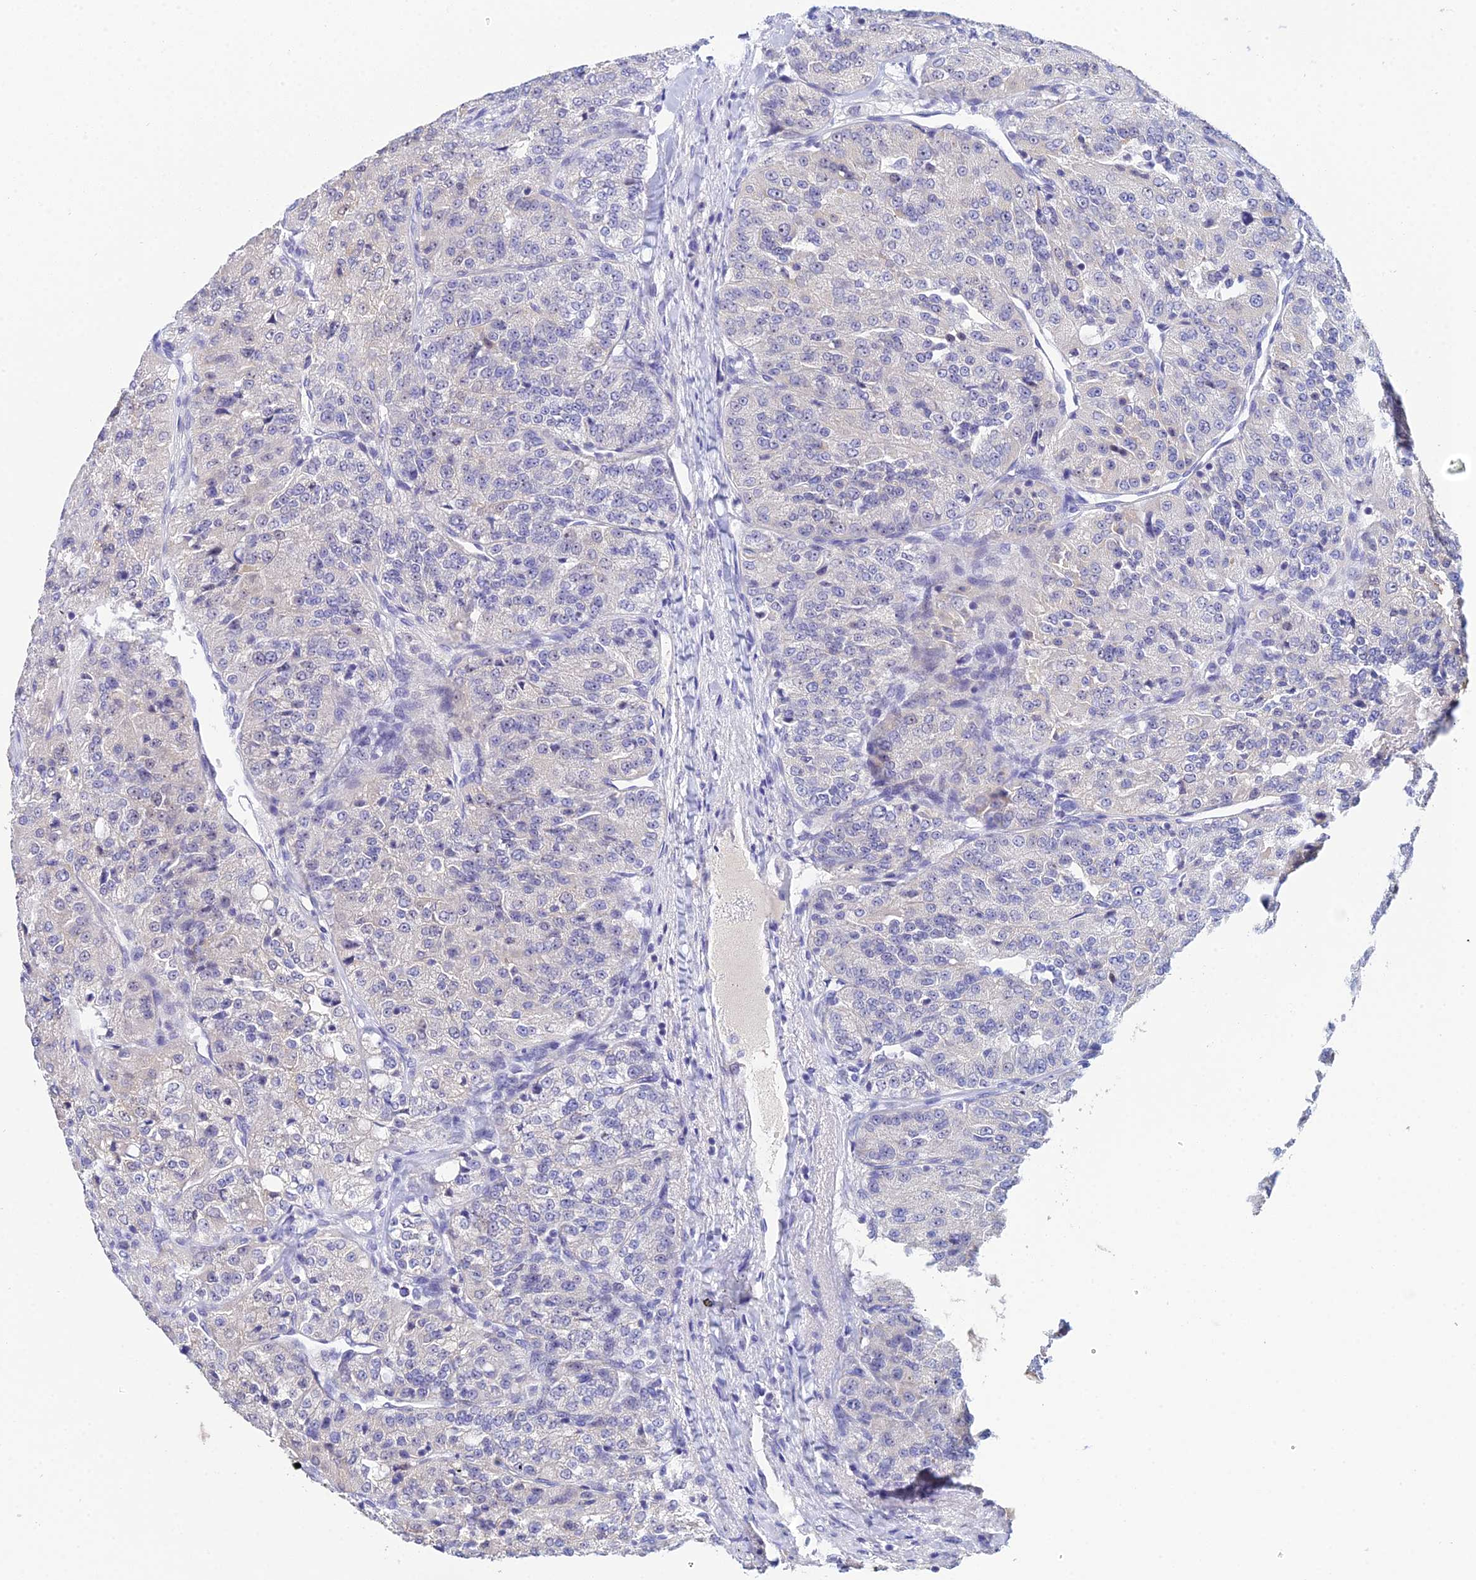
{"staining": {"intensity": "negative", "quantity": "none", "location": "none"}, "tissue": "renal cancer", "cell_type": "Tumor cells", "image_type": "cancer", "snomed": [{"axis": "morphology", "description": "Adenocarcinoma, NOS"}, {"axis": "topography", "description": "Kidney"}], "caption": "Tumor cells show no significant positivity in renal cancer (adenocarcinoma).", "gene": "PLPP4", "patient": {"sex": "female", "age": 63}}